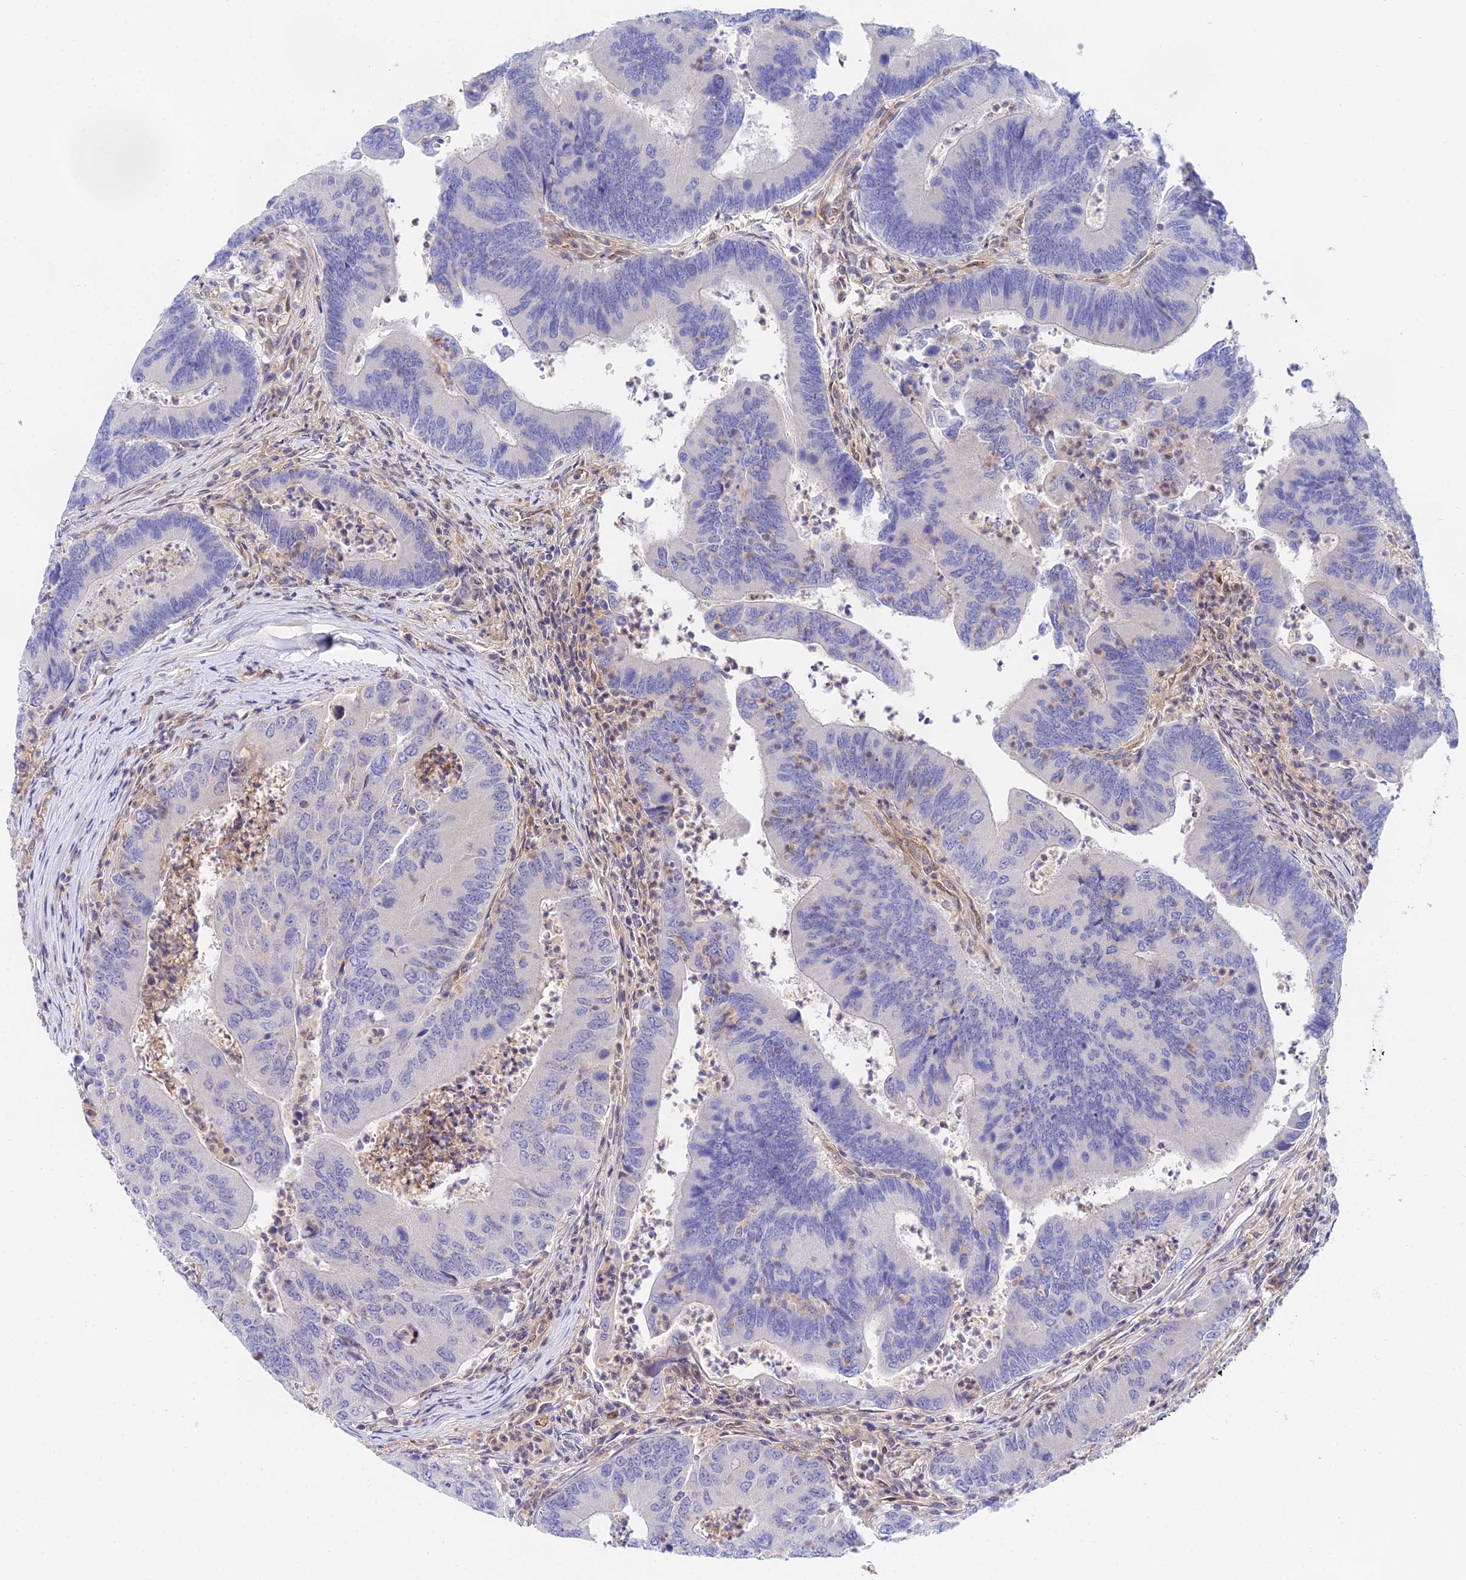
{"staining": {"intensity": "negative", "quantity": "none", "location": "none"}, "tissue": "colorectal cancer", "cell_type": "Tumor cells", "image_type": "cancer", "snomed": [{"axis": "morphology", "description": "Adenocarcinoma, NOS"}, {"axis": "topography", "description": "Colon"}], "caption": "Immunohistochemistry (IHC) of human colorectal cancer (adenocarcinoma) exhibits no expression in tumor cells. The staining is performed using DAB (3,3'-diaminobenzidine) brown chromogen with nuclei counter-stained in using hematoxylin.", "gene": "PPP2R2C", "patient": {"sex": "female", "age": 67}}